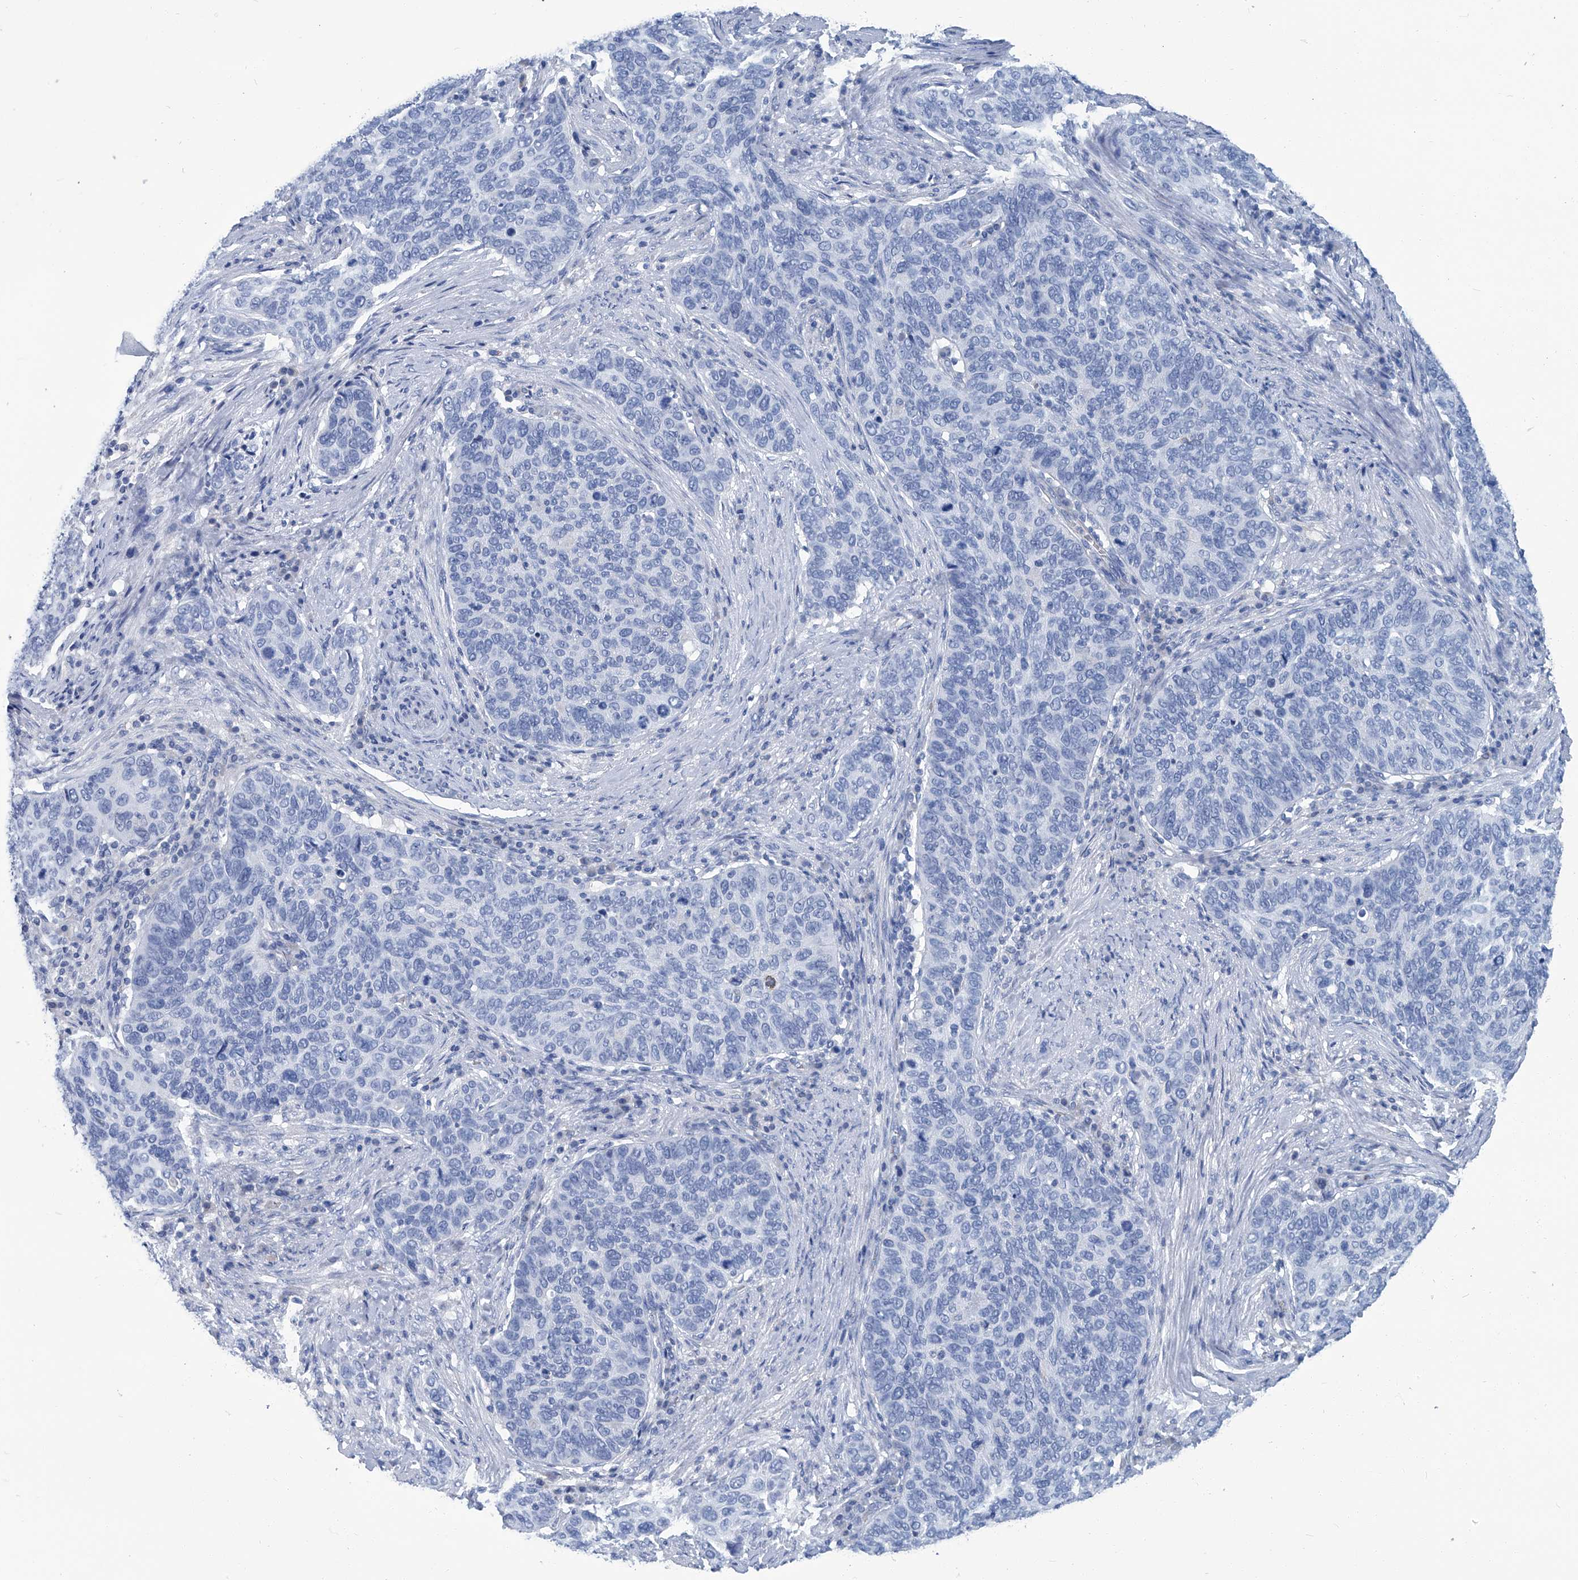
{"staining": {"intensity": "negative", "quantity": "none", "location": "none"}, "tissue": "cervical cancer", "cell_type": "Tumor cells", "image_type": "cancer", "snomed": [{"axis": "morphology", "description": "Squamous cell carcinoma, NOS"}, {"axis": "topography", "description": "Cervix"}], "caption": "Tumor cells are negative for protein expression in human cervical cancer (squamous cell carcinoma).", "gene": "PFKL", "patient": {"sex": "female", "age": 60}}